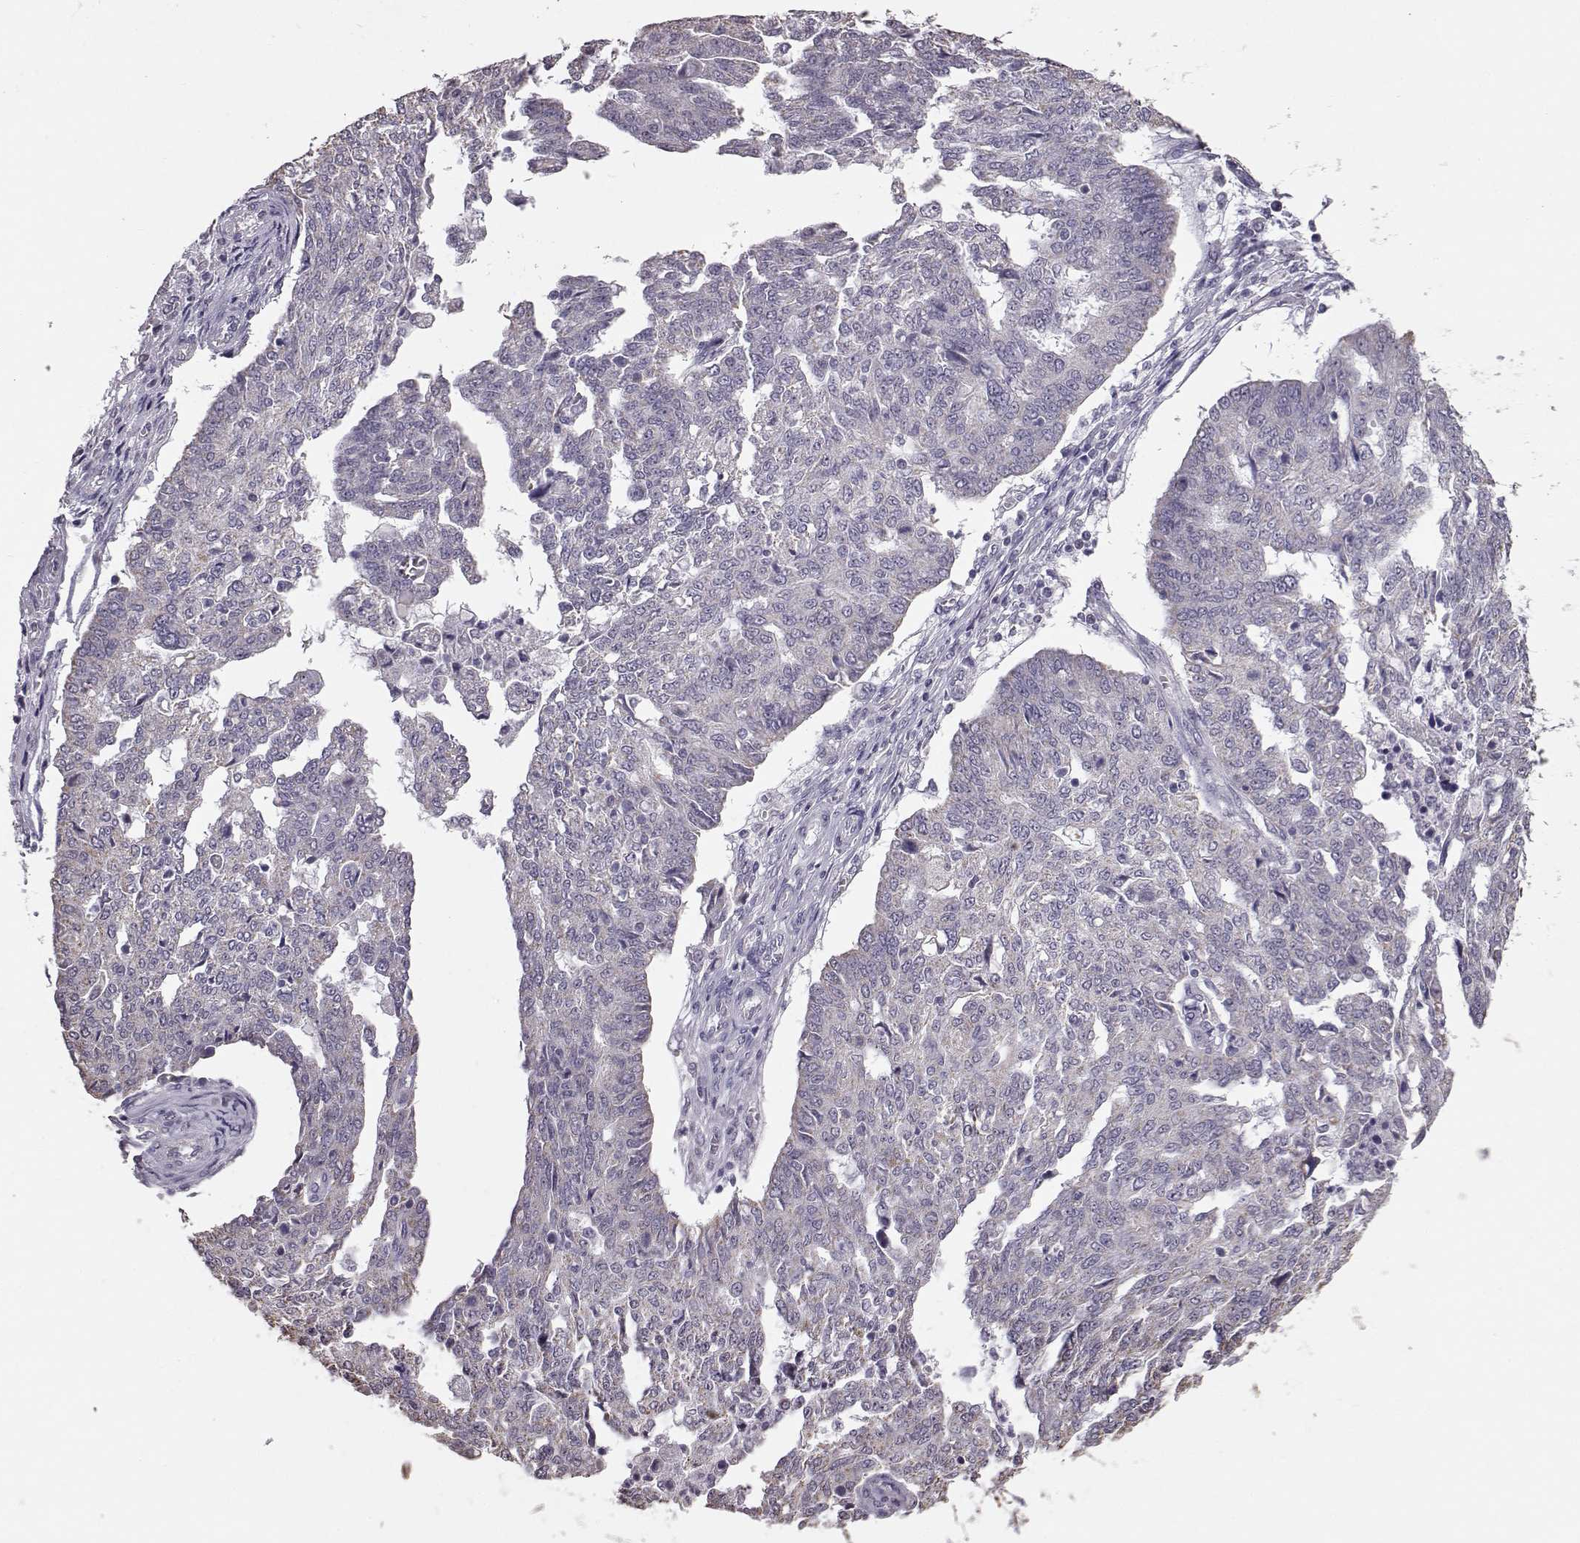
{"staining": {"intensity": "negative", "quantity": "none", "location": "none"}, "tissue": "ovarian cancer", "cell_type": "Tumor cells", "image_type": "cancer", "snomed": [{"axis": "morphology", "description": "Cystadenocarcinoma, serous, NOS"}, {"axis": "topography", "description": "Ovary"}], "caption": "Ovarian serous cystadenocarcinoma stained for a protein using IHC demonstrates no positivity tumor cells.", "gene": "ALDH3A1", "patient": {"sex": "female", "age": 67}}